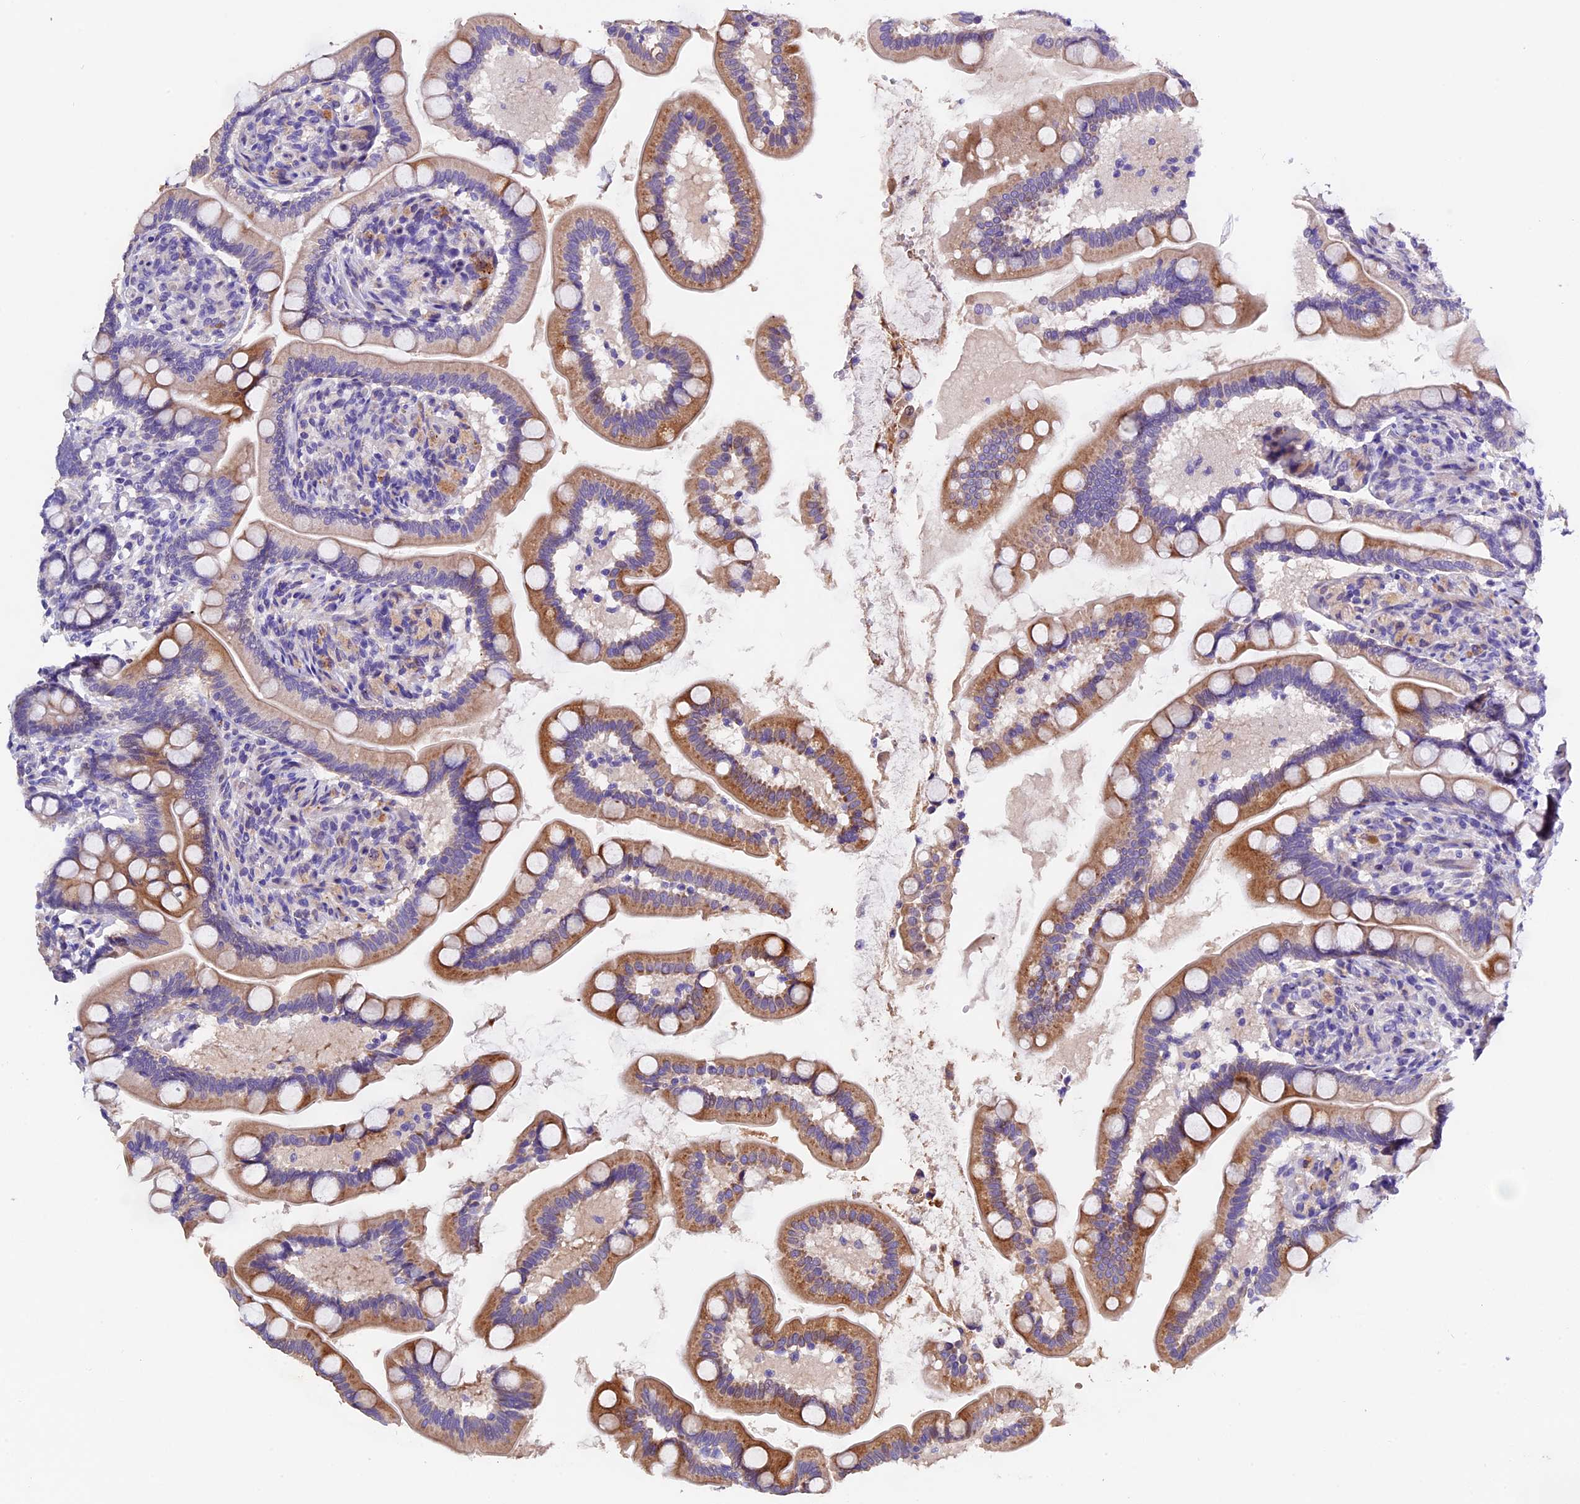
{"staining": {"intensity": "moderate", "quantity": ">75%", "location": "cytoplasmic/membranous"}, "tissue": "small intestine", "cell_type": "Glandular cells", "image_type": "normal", "snomed": [{"axis": "morphology", "description": "Normal tissue, NOS"}, {"axis": "topography", "description": "Small intestine"}], "caption": "An IHC histopathology image of normal tissue is shown. Protein staining in brown highlights moderate cytoplasmic/membranous positivity in small intestine within glandular cells. The staining was performed using DAB (3,3'-diaminobenzidine) to visualize the protein expression in brown, while the nuclei were stained in blue with hematoxylin (Magnification: 20x).", "gene": "FBXW9", "patient": {"sex": "female", "age": 64}}